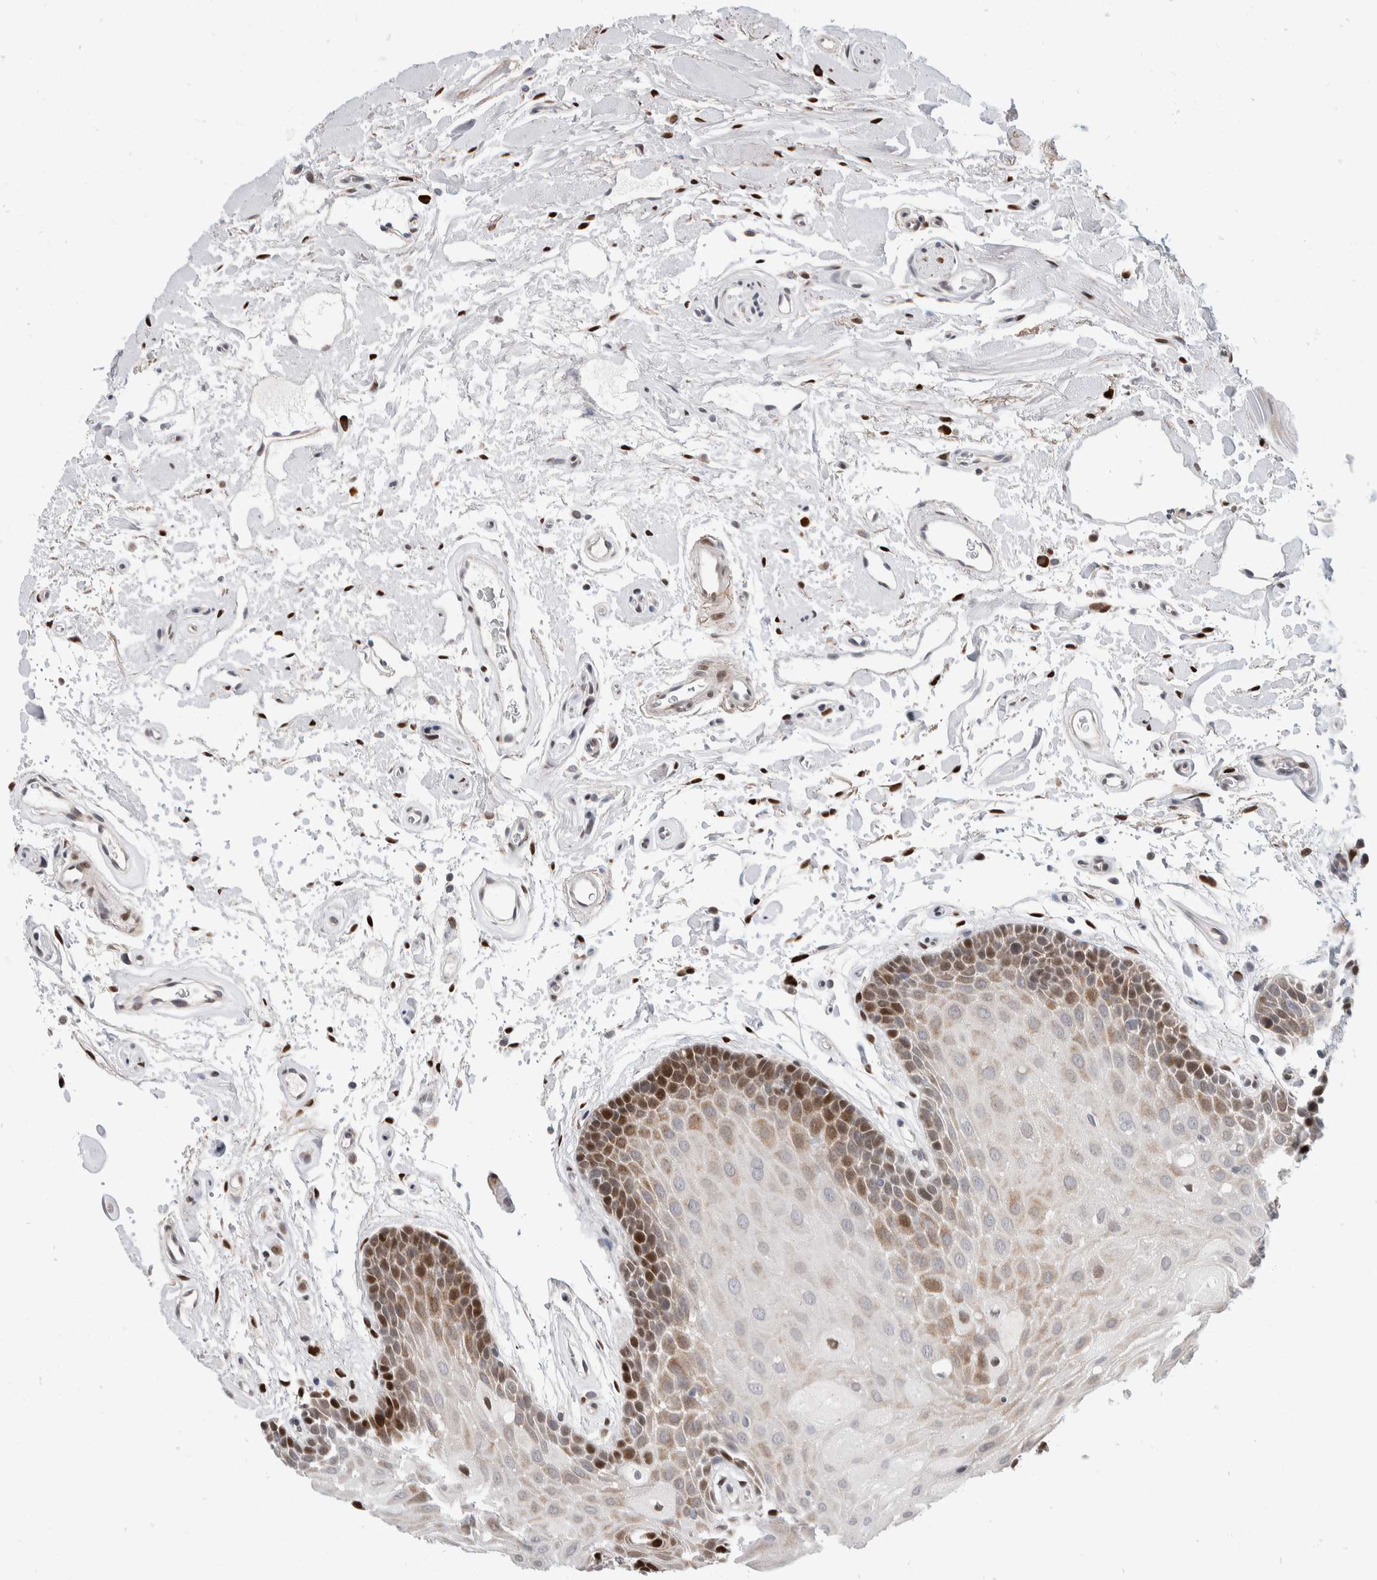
{"staining": {"intensity": "moderate", "quantity": "<25%", "location": "cytoplasmic/membranous,nuclear"}, "tissue": "oral mucosa", "cell_type": "Squamous epithelial cells", "image_type": "normal", "snomed": [{"axis": "morphology", "description": "Normal tissue, NOS"}, {"axis": "topography", "description": "Oral tissue"}], "caption": "Immunohistochemistry of benign human oral mucosa displays low levels of moderate cytoplasmic/membranous,nuclear staining in about <25% of squamous epithelial cells. (Stains: DAB (3,3'-diaminobenzidine) in brown, nuclei in blue, Microscopy: brightfield microscopy at high magnification).", "gene": "ZNF703", "patient": {"sex": "male", "age": 62}}